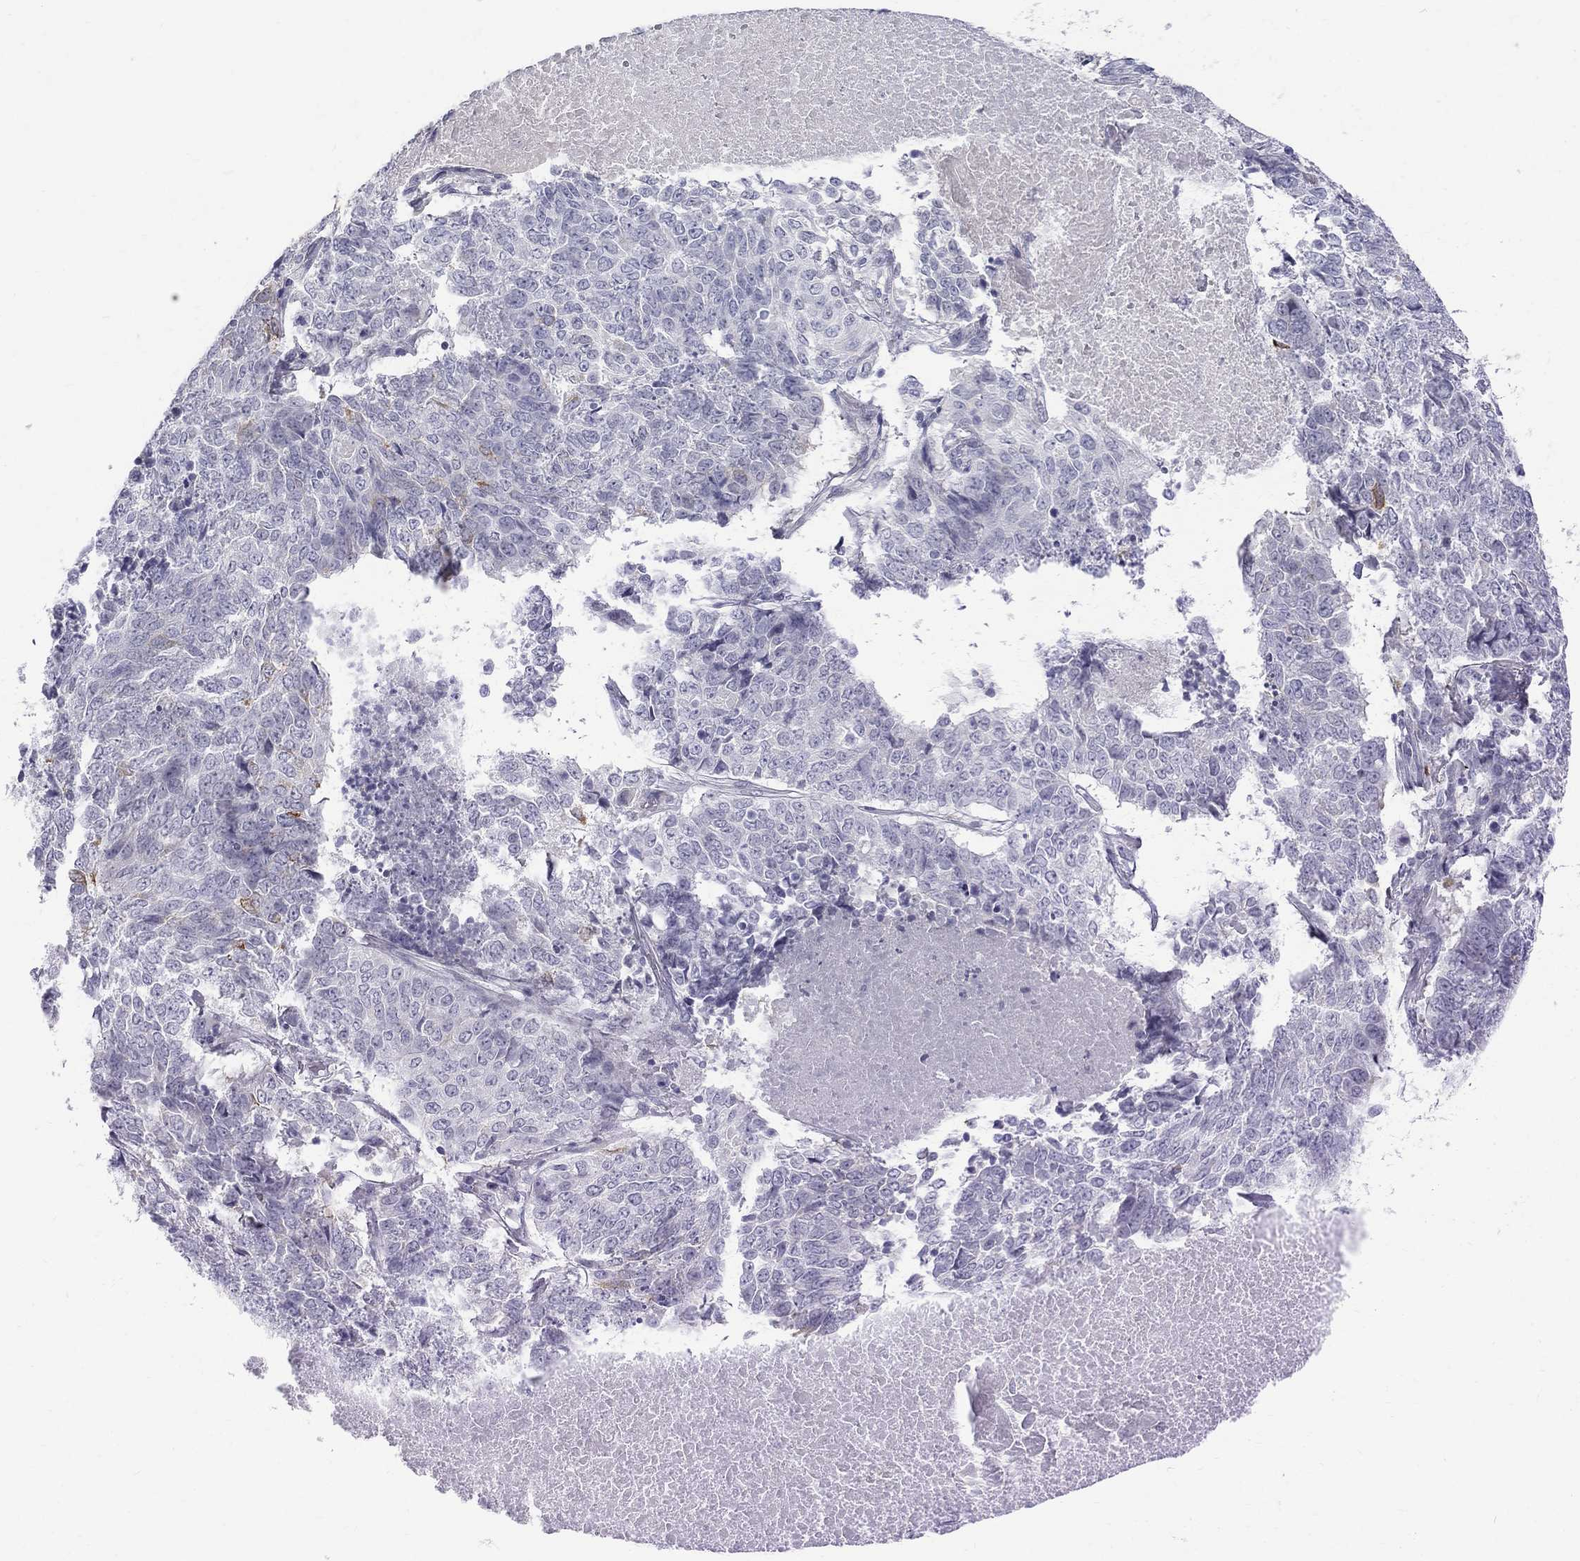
{"staining": {"intensity": "negative", "quantity": "none", "location": "none"}, "tissue": "lung cancer", "cell_type": "Tumor cells", "image_type": "cancer", "snomed": [{"axis": "morphology", "description": "Squamous cell carcinoma, NOS"}, {"axis": "topography", "description": "Lung"}], "caption": "Tumor cells are negative for brown protein staining in lung squamous cell carcinoma. (Immunohistochemistry (ihc), brightfield microscopy, high magnification).", "gene": "MAGEB6", "patient": {"sex": "male", "age": 64}}